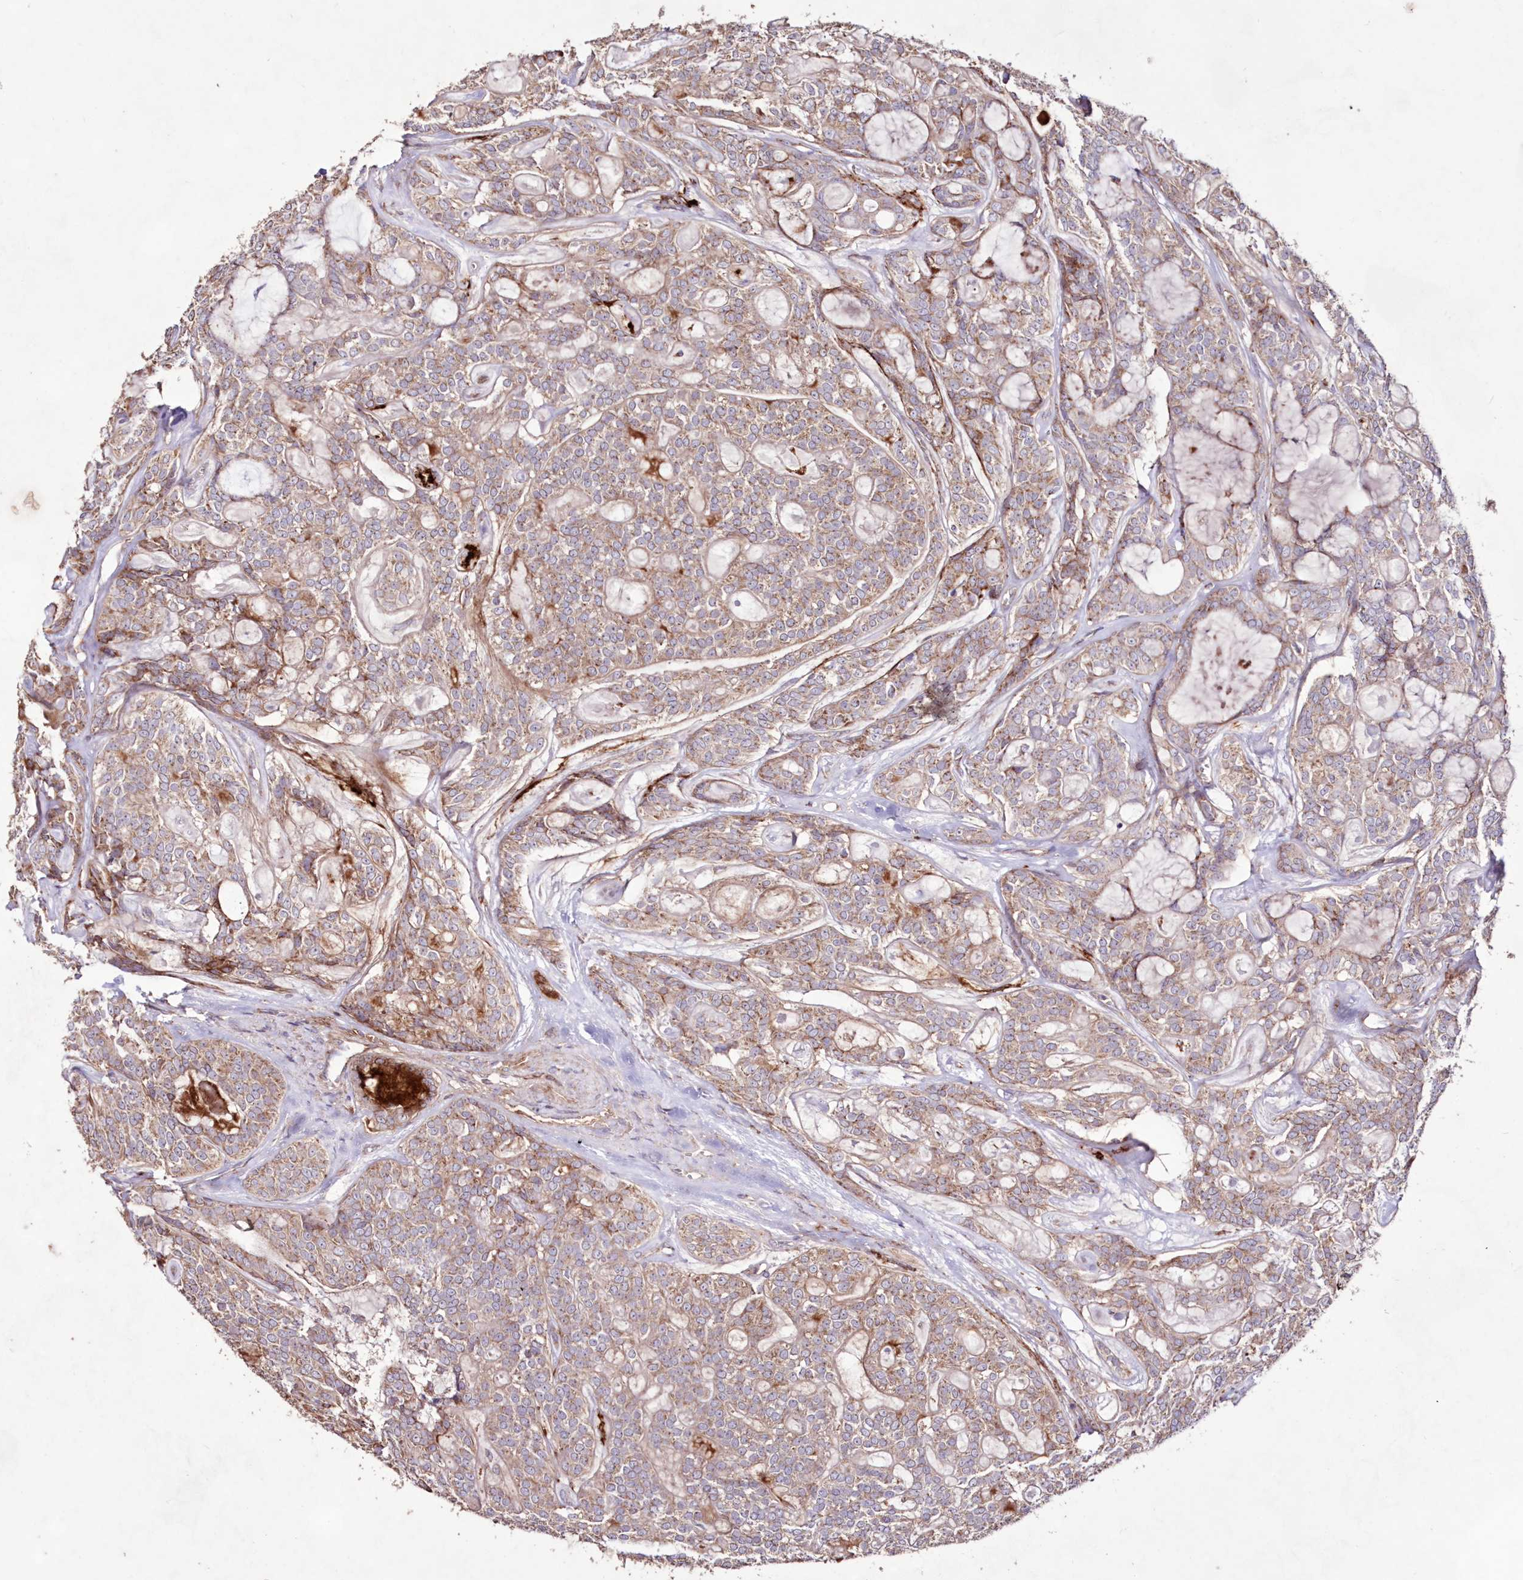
{"staining": {"intensity": "weak", "quantity": ">75%", "location": "cytoplasmic/membranous"}, "tissue": "head and neck cancer", "cell_type": "Tumor cells", "image_type": "cancer", "snomed": [{"axis": "morphology", "description": "Adenocarcinoma, NOS"}, {"axis": "topography", "description": "Head-Neck"}], "caption": "Immunohistochemical staining of human head and neck adenocarcinoma displays weak cytoplasmic/membranous protein staining in approximately >75% of tumor cells.", "gene": "HADHB", "patient": {"sex": "male", "age": 66}}